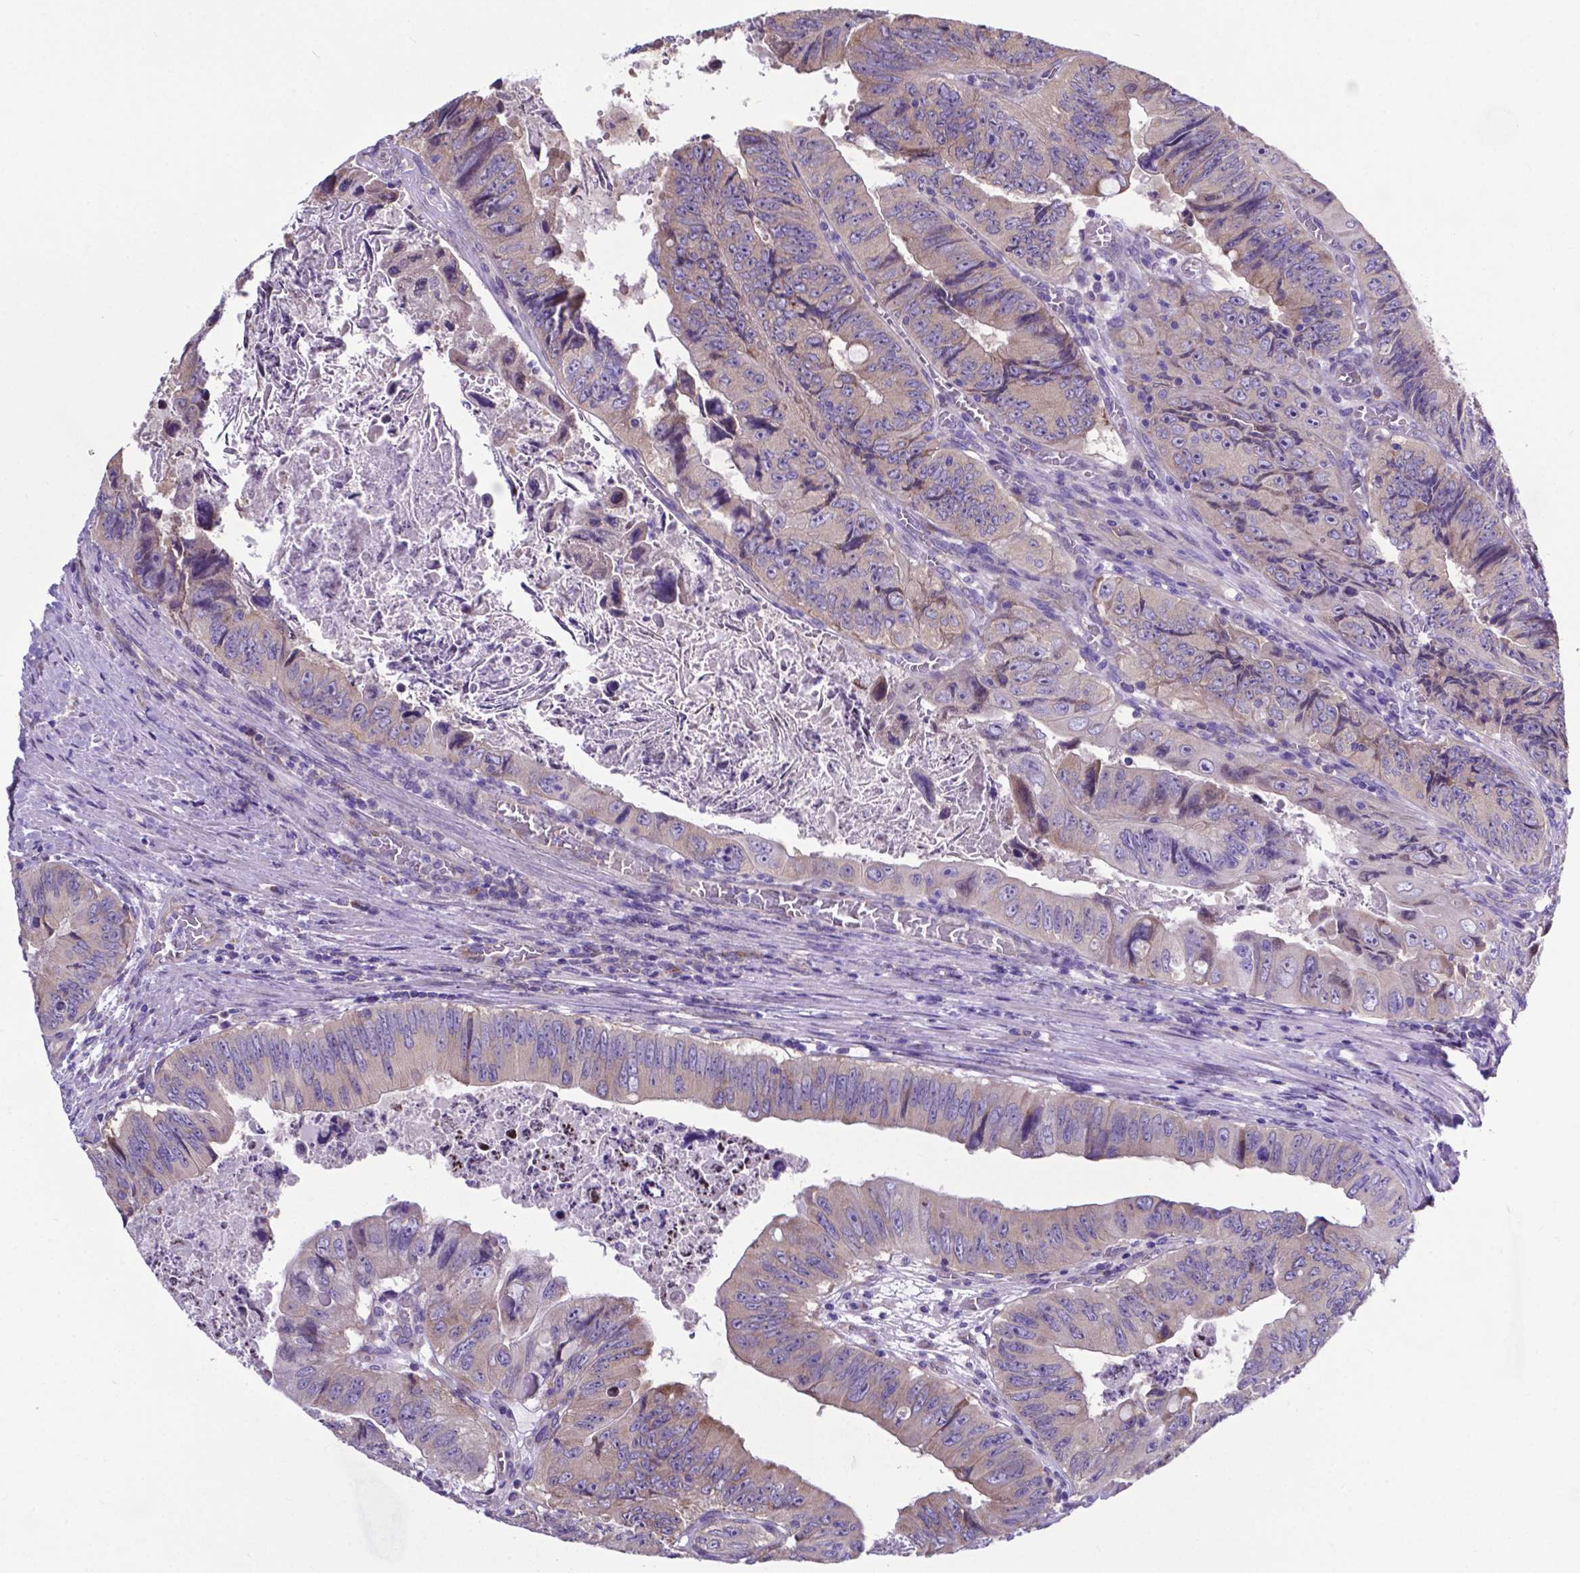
{"staining": {"intensity": "weak", "quantity": ">75%", "location": "cytoplasmic/membranous"}, "tissue": "colorectal cancer", "cell_type": "Tumor cells", "image_type": "cancer", "snomed": [{"axis": "morphology", "description": "Adenocarcinoma, NOS"}, {"axis": "topography", "description": "Colon"}], "caption": "The image displays immunohistochemical staining of adenocarcinoma (colorectal). There is weak cytoplasmic/membranous positivity is appreciated in about >75% of tumor cells.", "gene": "RPL6", "patient": {"sex": "female", "age": 84}}